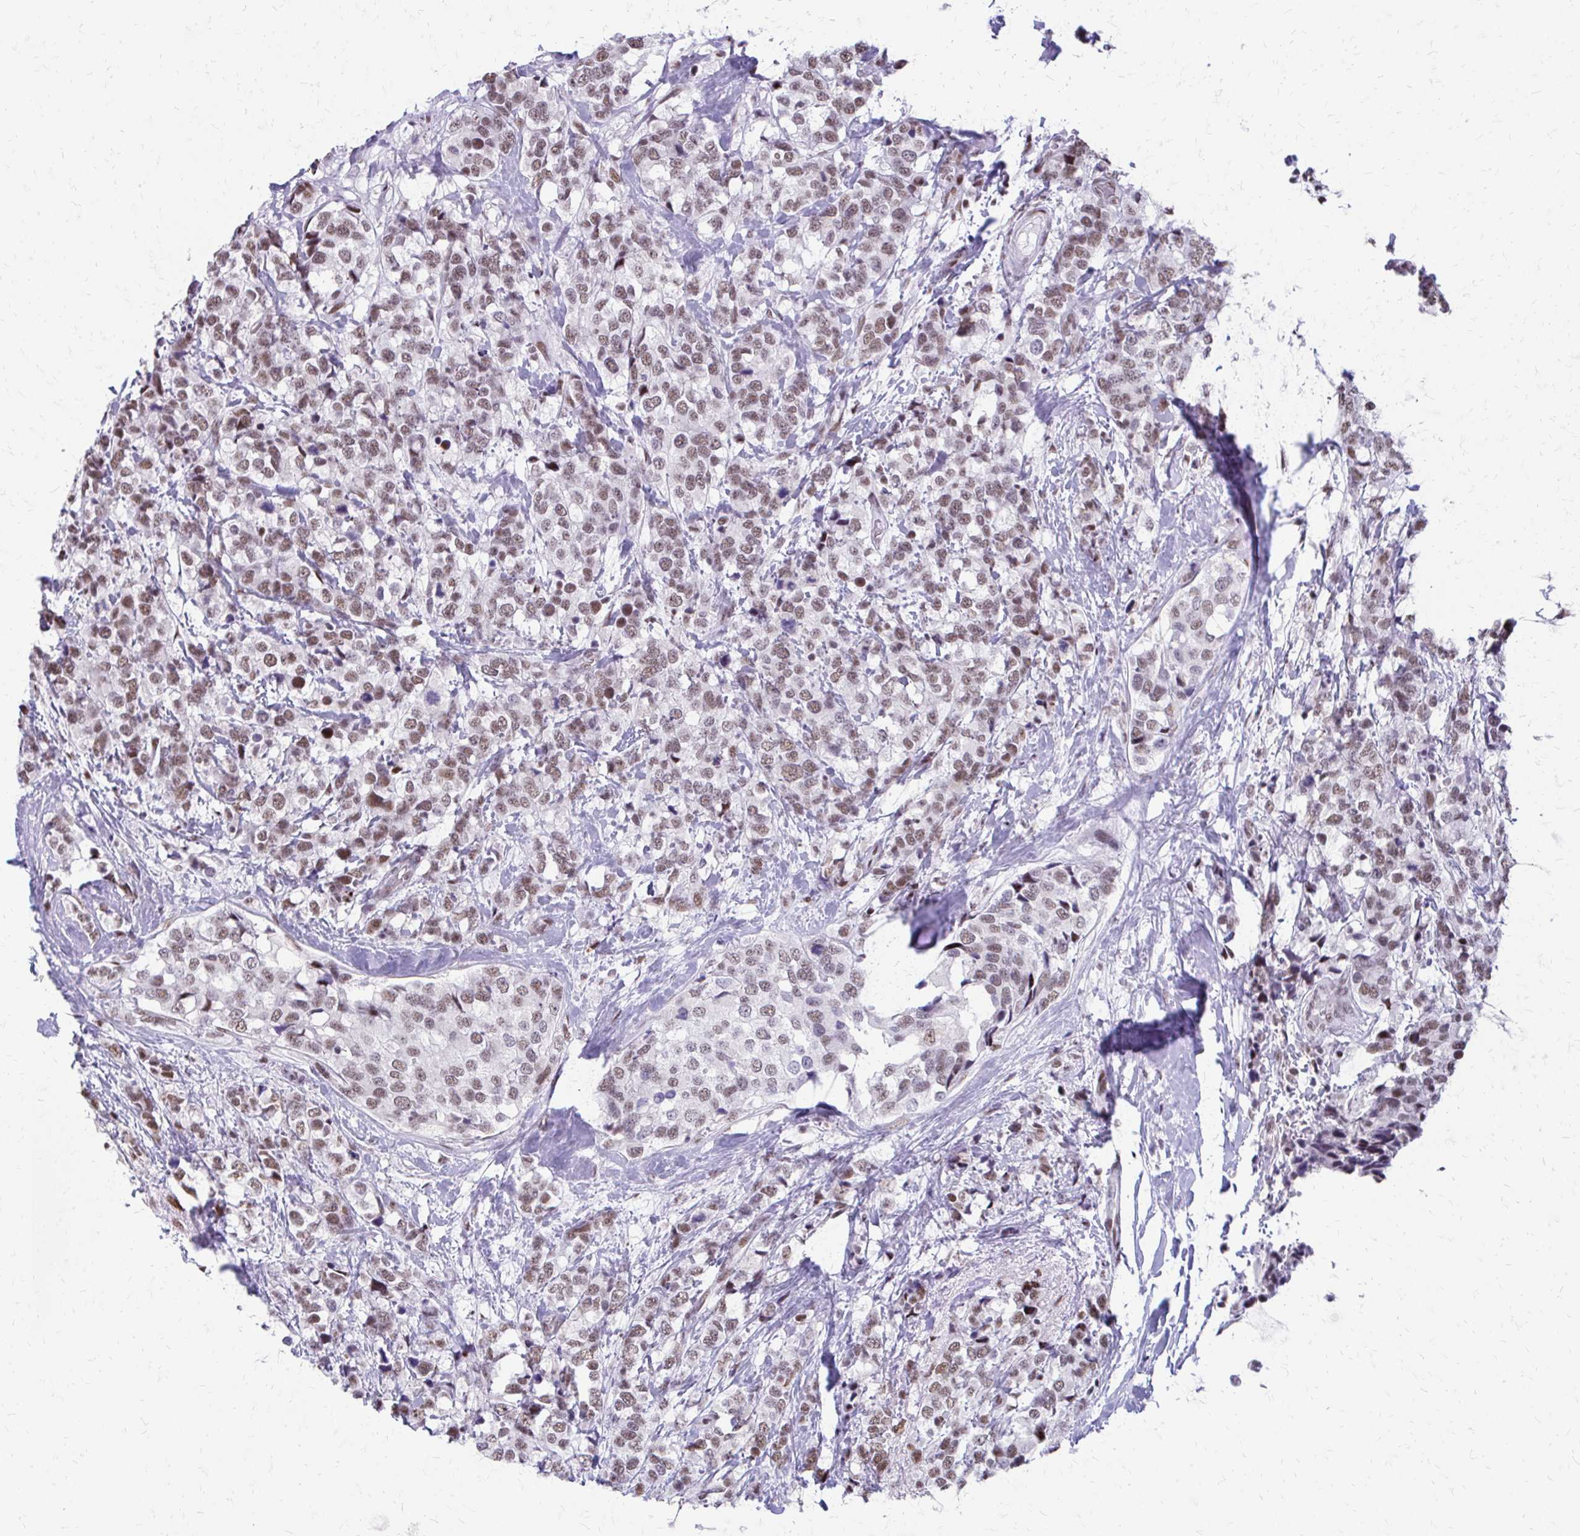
{"staining": {"intensity": "moderate", "quantity": ">75%", "location": "nuclear"}, "tissue": "breast cancer", "cell_type": "Tumor cells", "image_type": "cancer", "snomed": [{"axis": "morphology", "description": "Lobular carcinoma"}, {"axis": "topography", "description": "Breast"}], "caption": "Brown immunohistochemical staining in human breast cancer (lobular carcinoma) reveals moderate nuclear positivity in approximately >75% of tumor cells.", "gene": "SS18", "patient": {"sex": "female", "age": 59}}